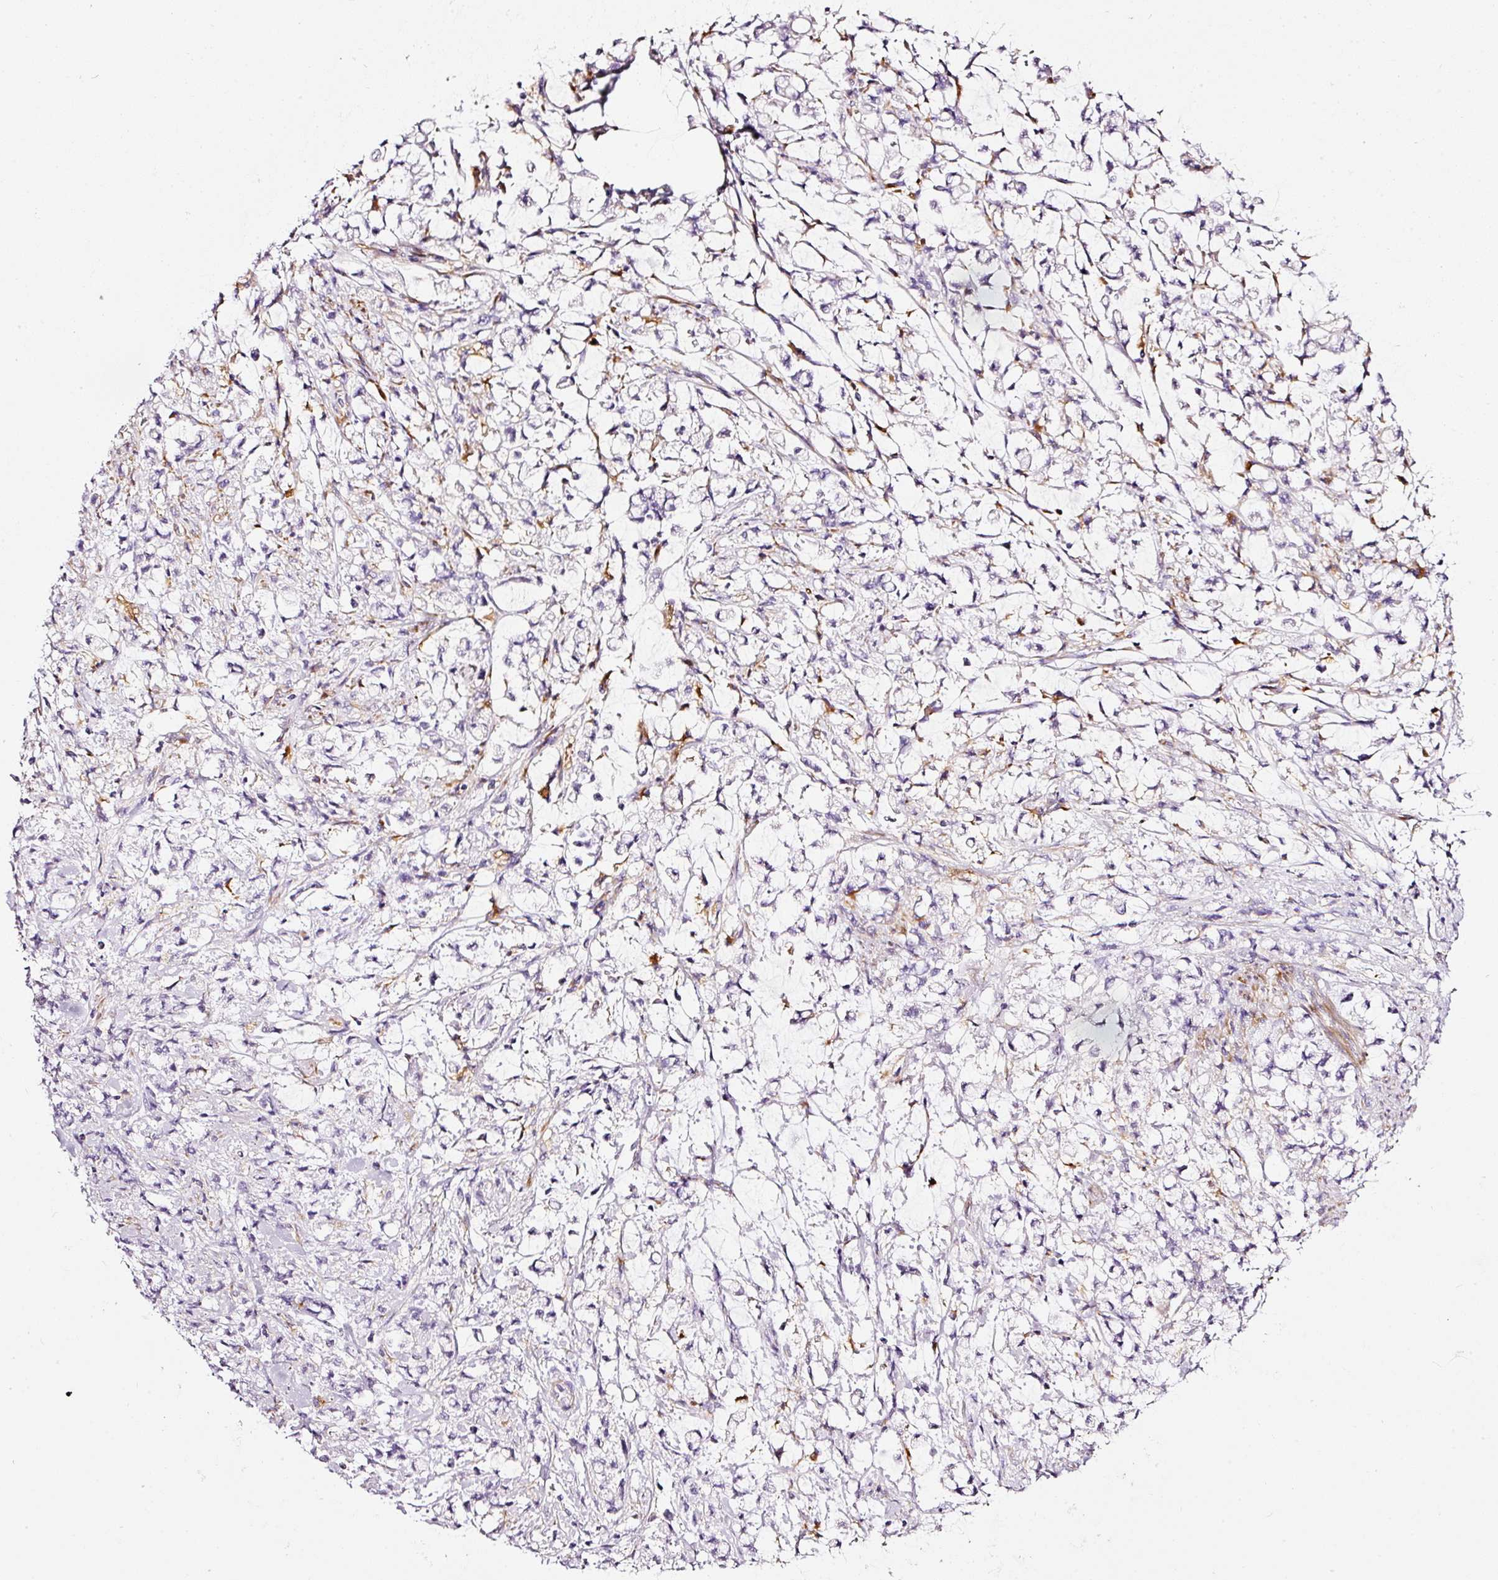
{"staining": {"intensity": "negative", "quantity": "none", "location": "none"}, "tissue": "stomach cancer", "cell_type": "Tumor cells", "image_type": "cancer", "snomed": [{"axis": "morphology", "description": "Adenocarcinoma, NOS"}, {"axis": "topography", "description": "Stomach"}], "caption": "Stomach cancer was stained to show a protein in brown. There is no significant staining in tumor cells.", "gene": "CYB561A3", "patient": {"sex": "female", "age": 60}}